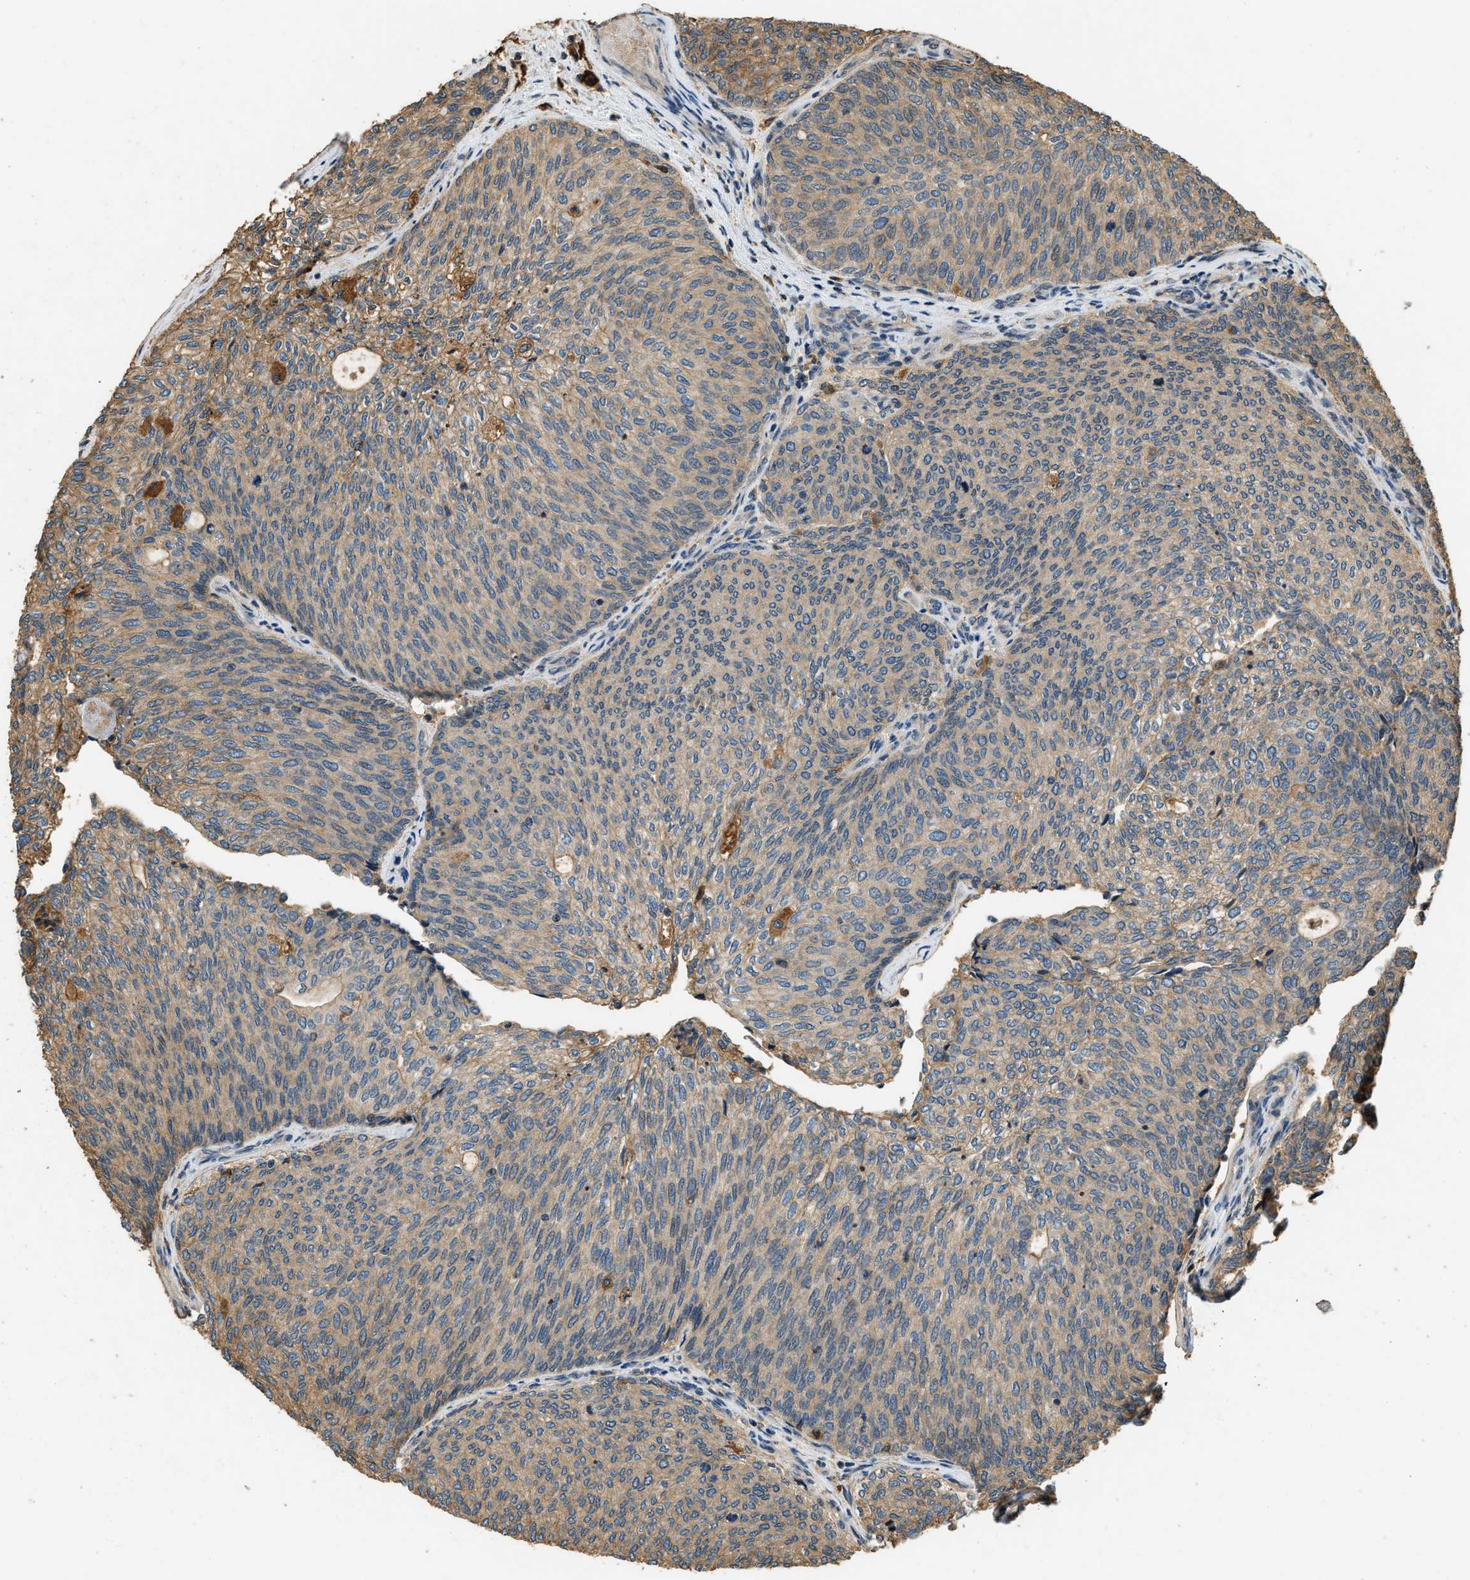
{"staining": {"intensity": "moderate", "quantity": "<25%", "location": "cytoplasmic/membranous"}, "tissue": "urothelial cancer", "cell_type": "Tumor cells", "image_type": "cancer", "snomed": [{"axis": "morphology", "description": "Urothelial carcinoma, Low grade"}, {"axis": "topography", "description": "Urinary bladder"}], "caption": "The photomicrograph demonstrates a brown stain indicating the presence of a protein in the cytoplasmic/membranous of tumor cells in urothelial cancer.", "gene": "RAP2A", "patient": {"sex": "female", "age": 79}}